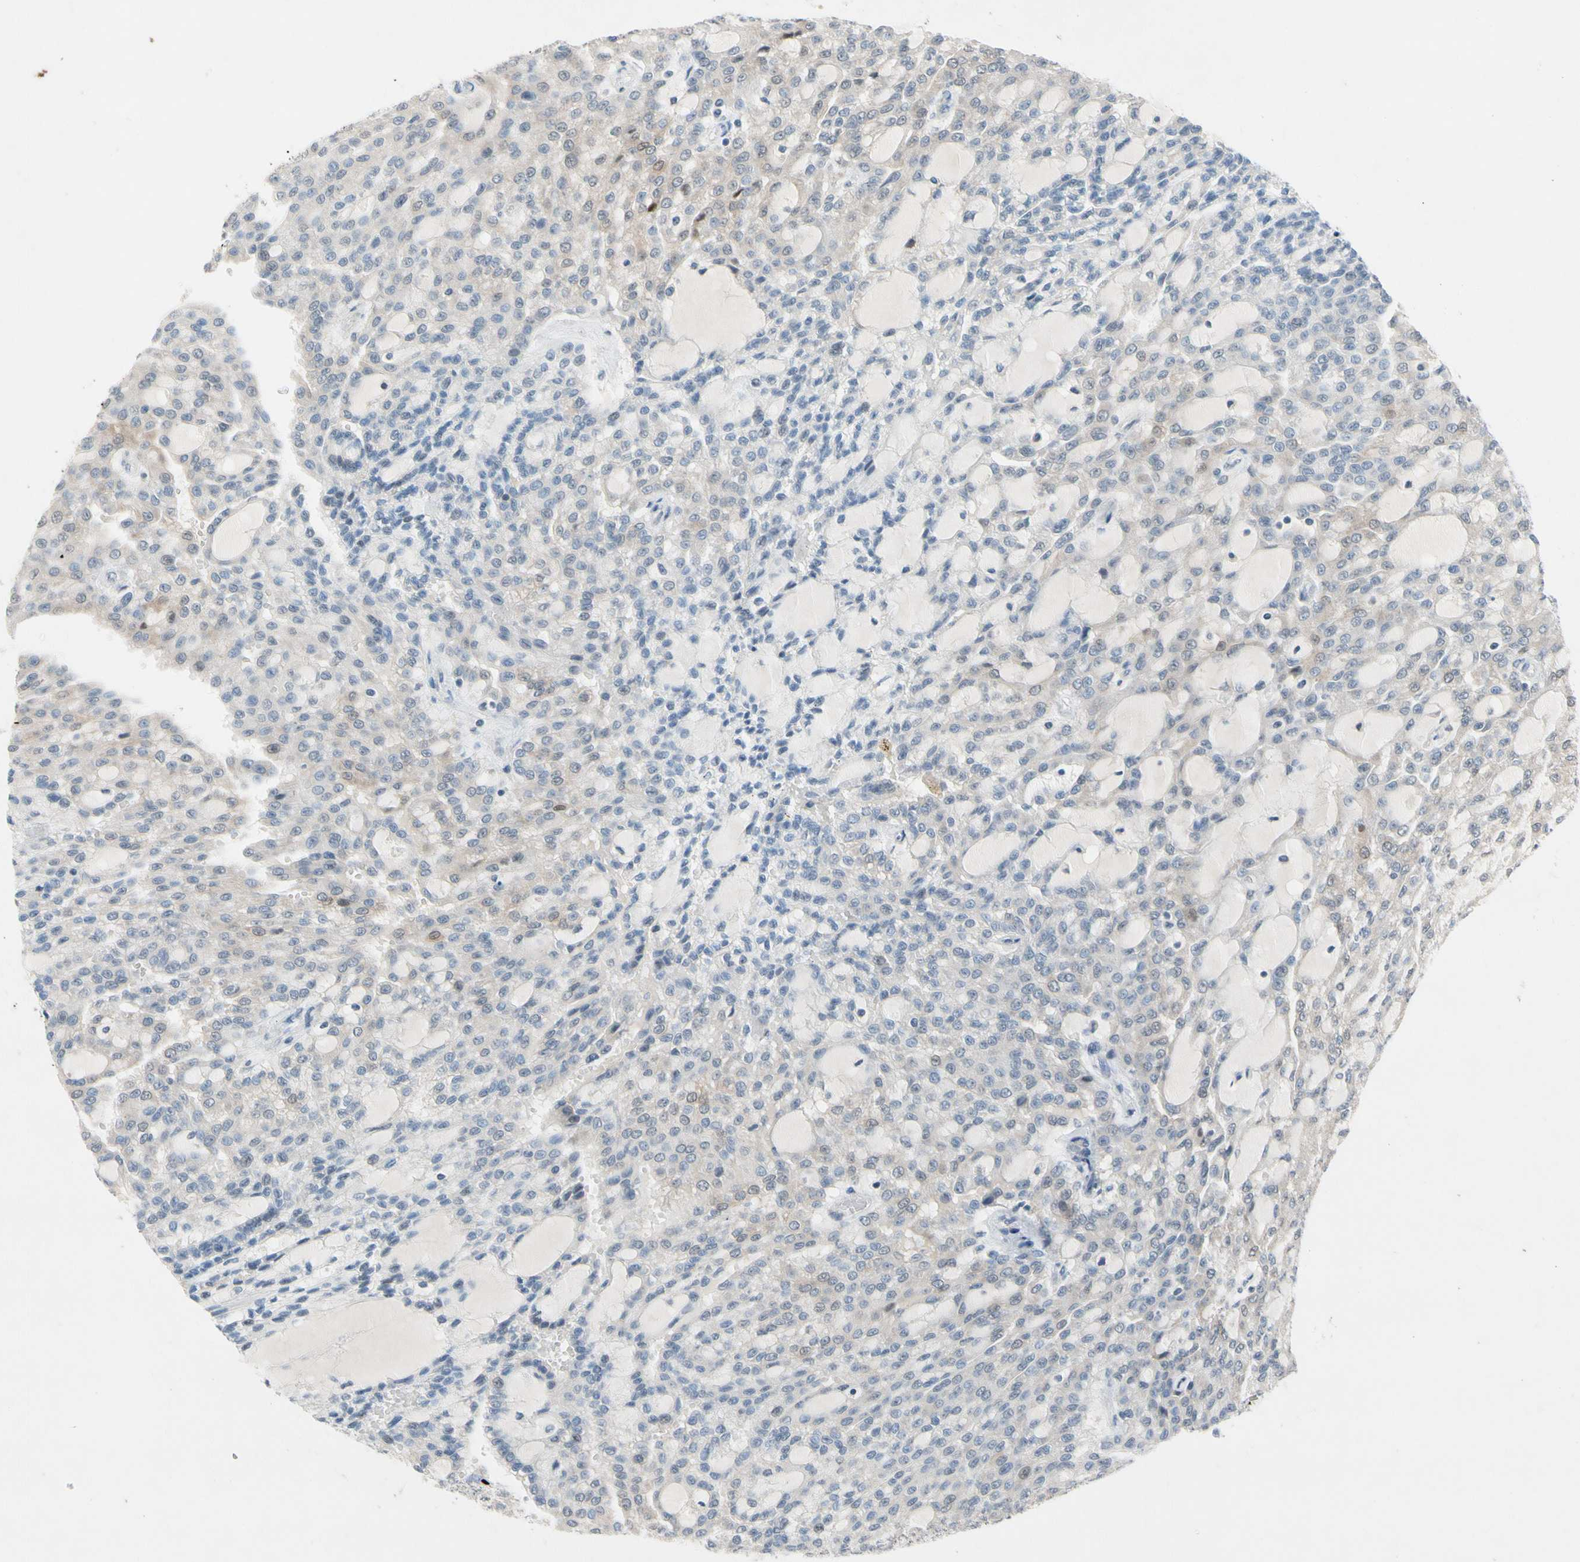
{"staining": {"intensity": "weak", "quantity": "25%-75%", "location": "cytoplasmic/membranous"}, "tissue": "renal cancer", "cell_type": "Tumor cells", "image_type": "cancer", "snomed": [{"axis": "morphology", "description": "Adenocarcinoma, NOS"}, {"axis": "topography", "description": "Kidney"}], "caption": "Protein staining of renal adenocarcinoma tissue reveals weak cytoplasmic/membranous expression in about 25%-75% of tumor cells.", "gene": "PIP5K1B", "patient": {"sex": "male", "age": 63}}